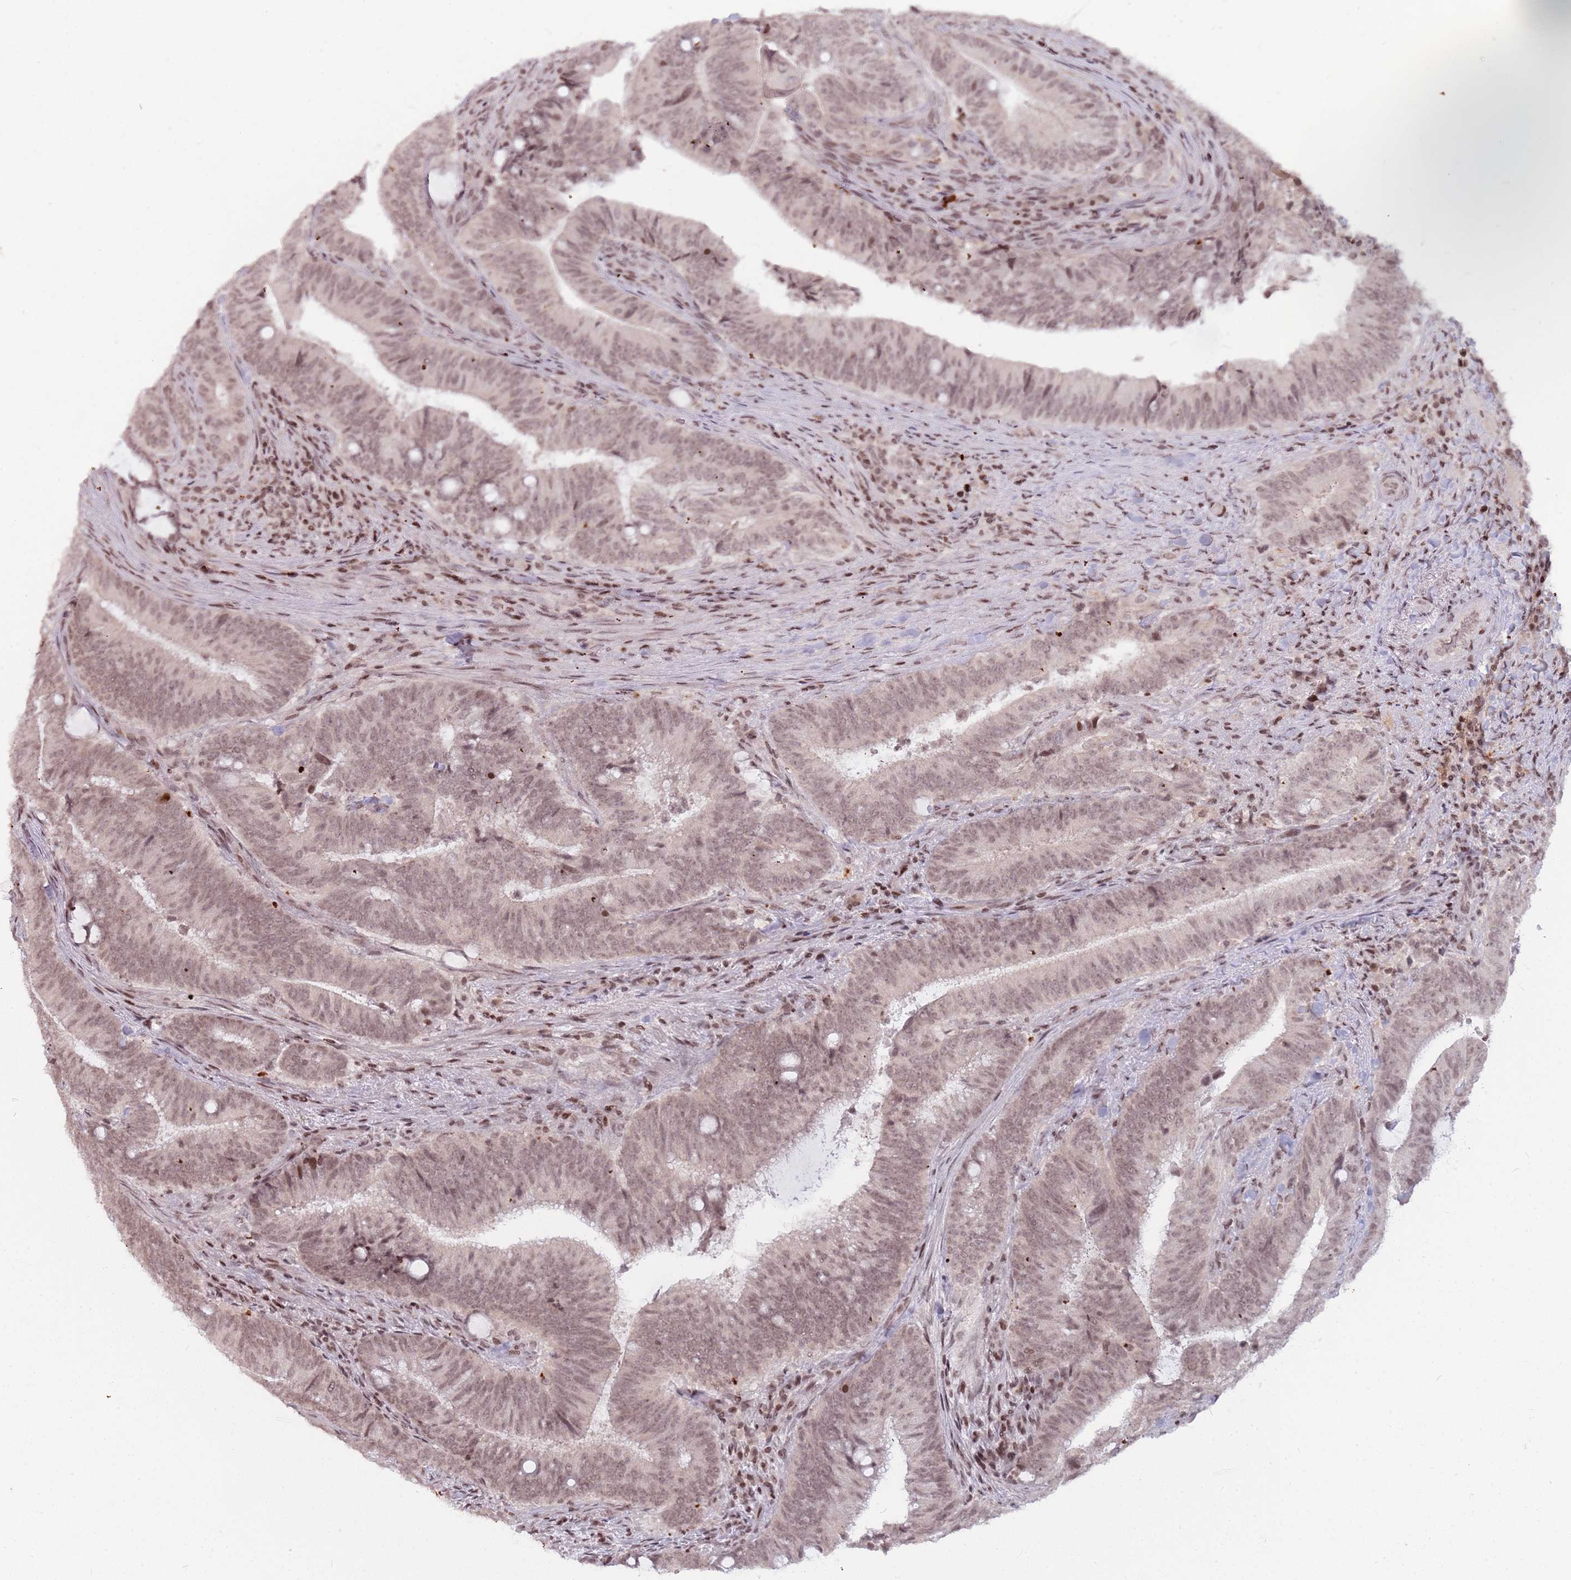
{"staining": {"intensity": "moderate", "quantity": ">75%", "location": "nuclear"}, "tissue": "colorectal cancer", "cell_type": "Tumor cells", "image_type": "cancer", "snomed": [{"axis": "morphology", "description": "Adenocarcinoma, NOS"}, {"axis": "topography", "description": "Colon"}], "caption": "Adenocarcinoma (colorectal) stained with a brown dye displays moderate nuclear positive staining in approximately >75% of tumor cells.", "gene": "SH3RF3", "patient": {"sex": "female", "age": 43}}